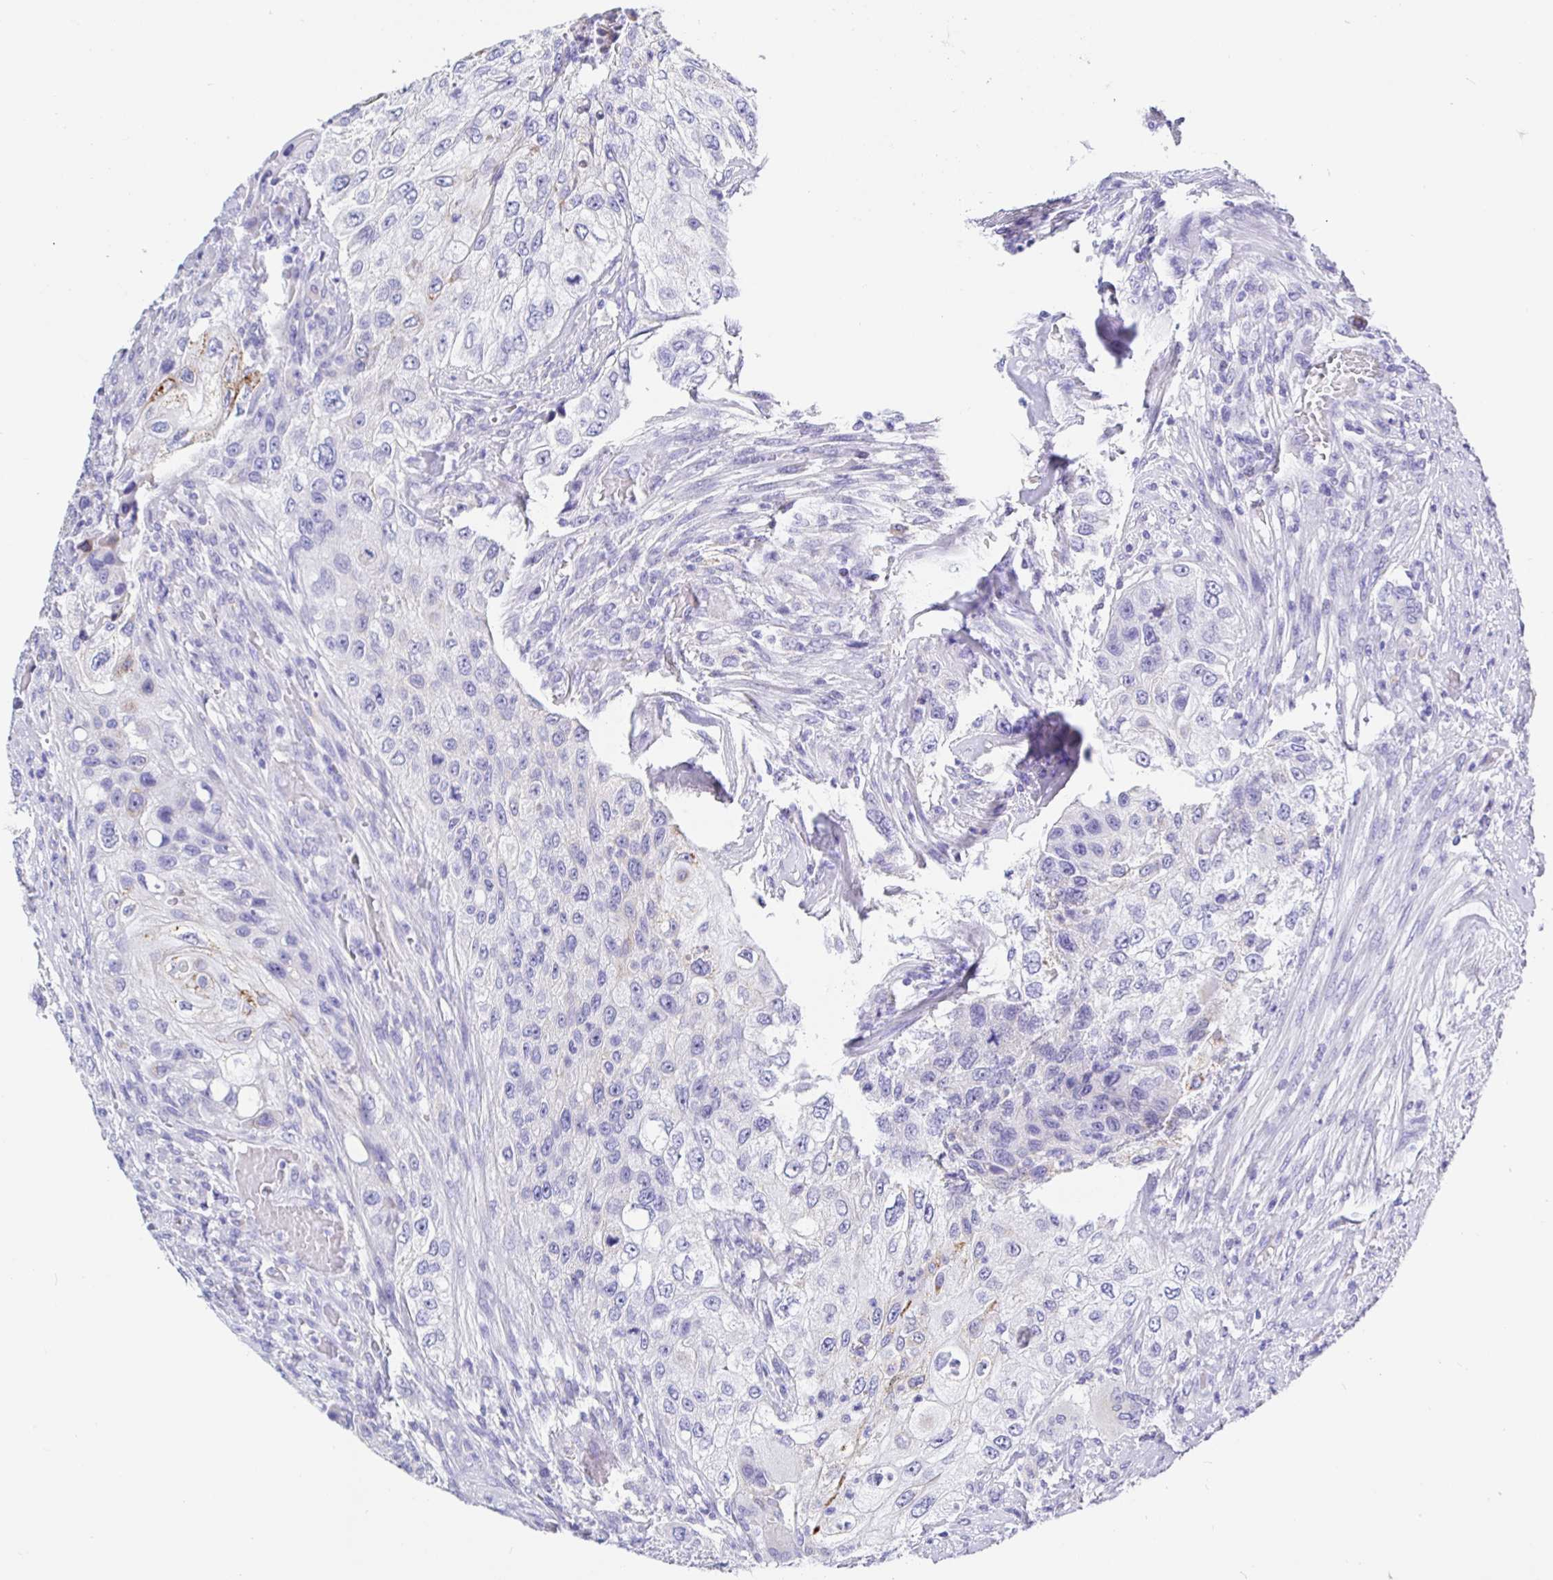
{"staining": {"intensity": "moderate", "quantity": "<25%", "location": "cytoplasmic/membranous"}, "tissue": "urothelial cancer", "cell_type": "Tumor cells", "image_type": "cancer", "snomed": [{"axis": "morphology", "description": "Urothelial carcinoma, High grade"}, {"axis": "topography", "description": "Urinary bladder"}], "caption": "Urothelial cancer stained with immunohistochemistry displays moderate cytoplasmic/membranous expression in about <25% of tumor cells.", "gene": "MAOA", "patient": {"sex": "female", "age": 60}}